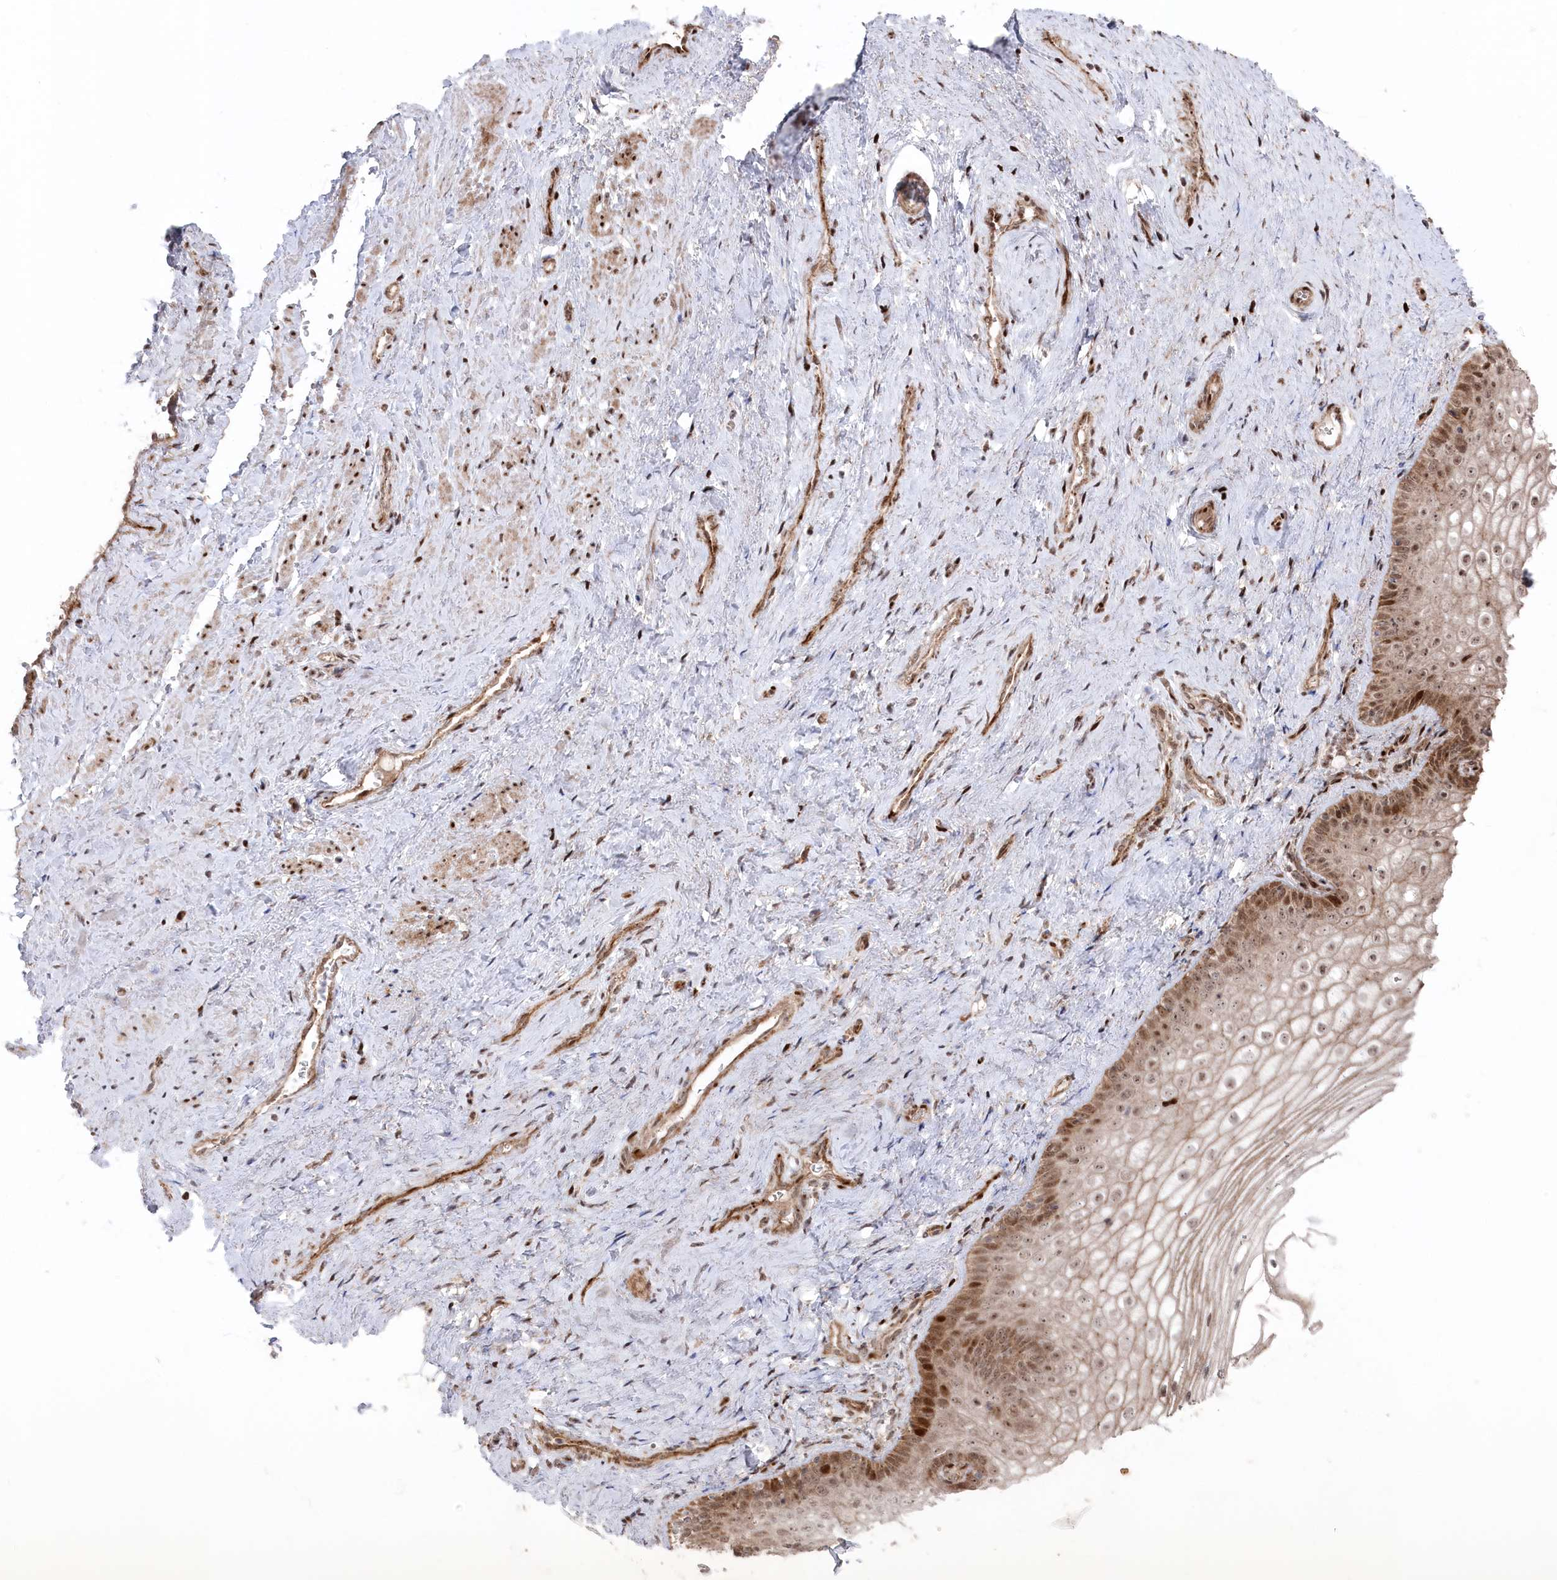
{"staining": {"intensity": "strong", "quantity": "25%-75%", "location": "cytoplasmic/membranous,nuclear"}, "tissue": "vagina", "cell_type": "Squamous epithelial cells", "image_type": "normal", "snomed": [{"axis": "morphology", "description": "Normal tissue, NOS"}, {"axis": "topography", "description": "Vagina"}], "caption": "Vagina stained with a protein marker reveals strong staining in squamous epithelial cells.", "gene": "POLR3A", "patient": {"sex": "female", "age": 46}}